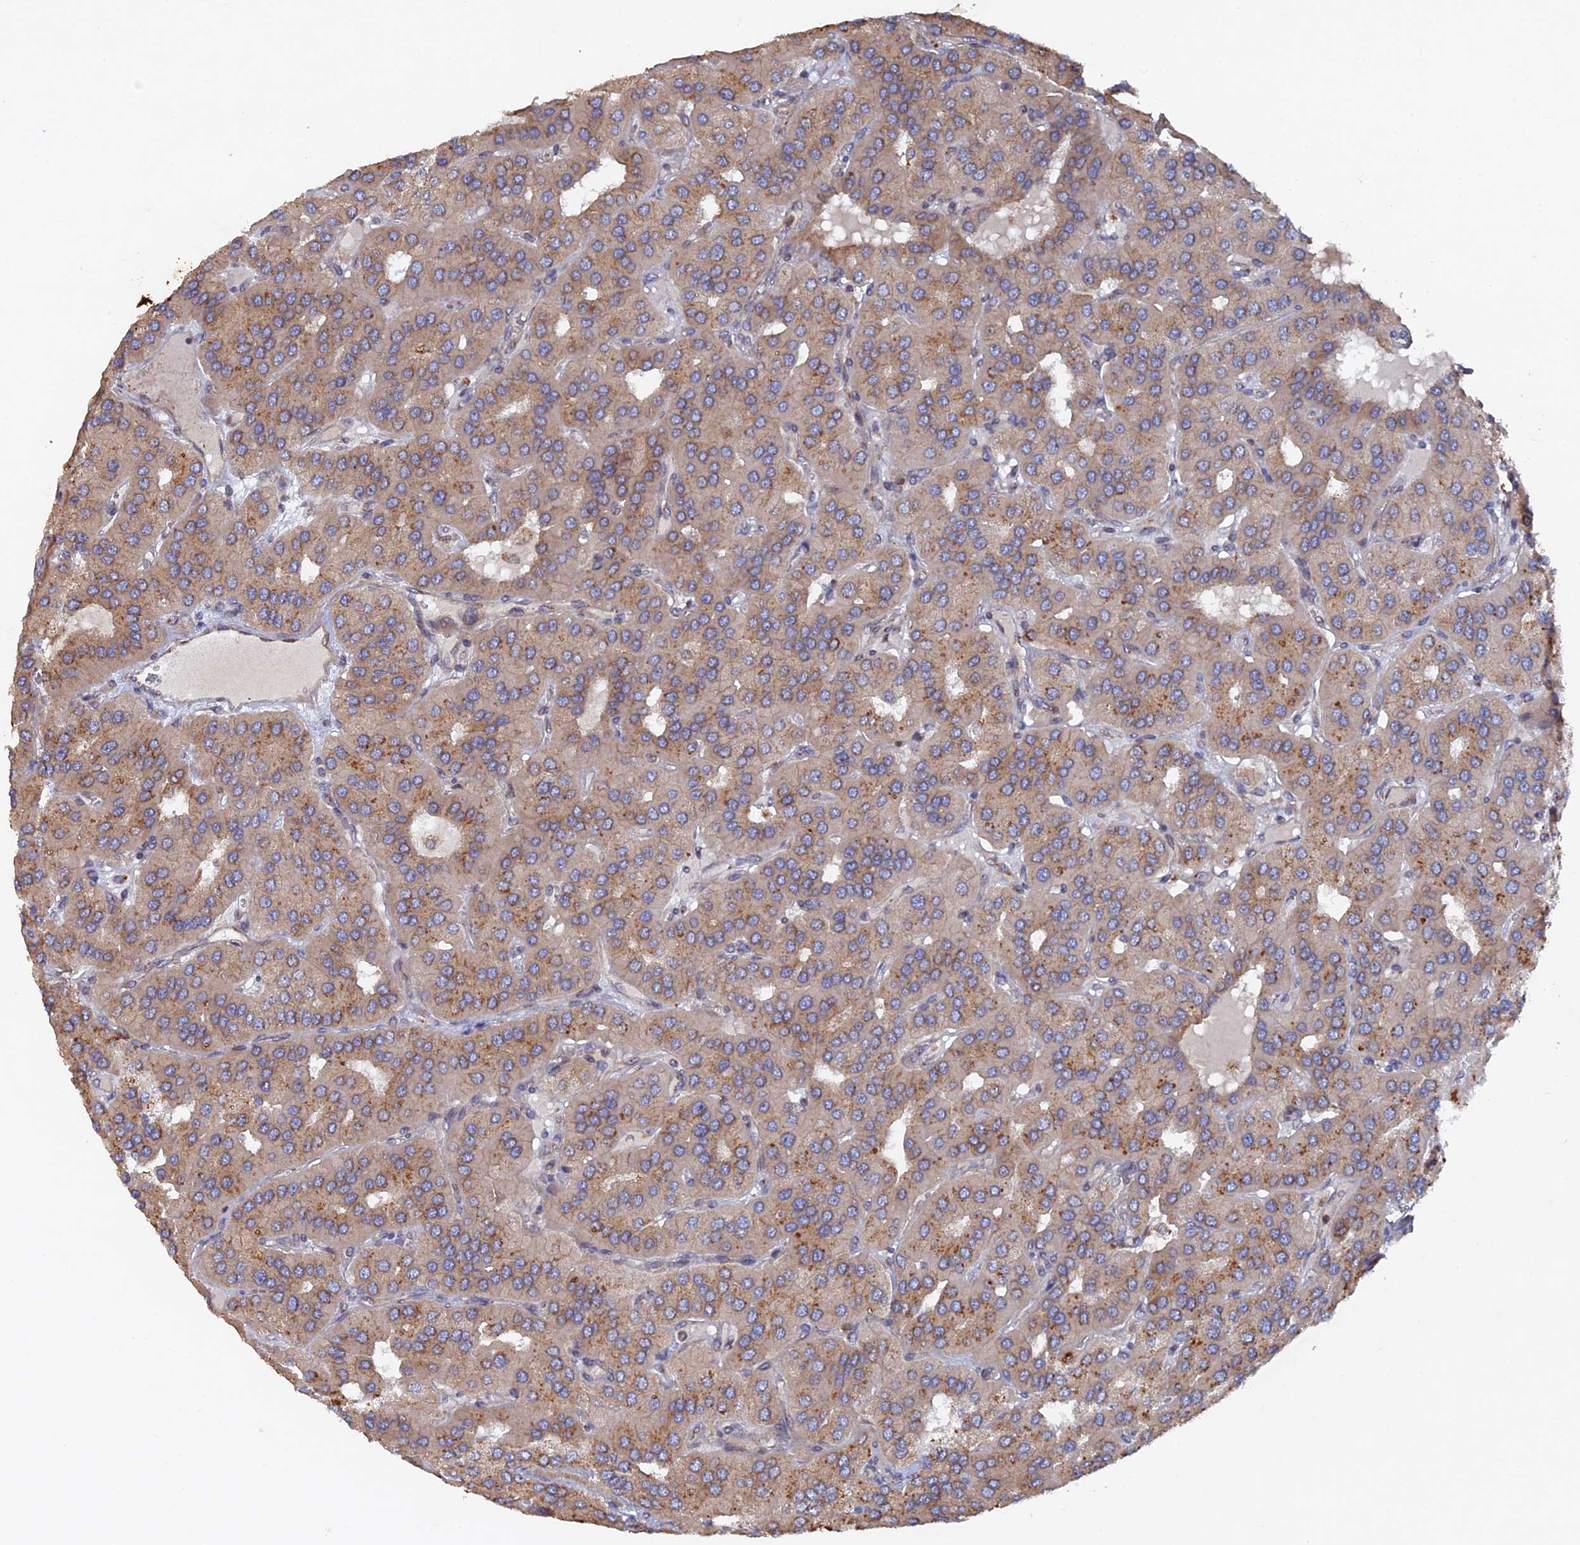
{"staining": {"intensity": "weak", "quantity": "25%-75%", "location": "cytoplasmic/membranous"}, "tissue": "parathyroid gland", "cell_type": "Glandular cells", "image_type": "normal", "snomed": [{"axis": "morphology", "description": "Normal tissue, NOS"}, {"axis": "morphology", "description": "Adenoma, NOS"}, {"axis": "topography", "description": "Parathyroid gland"}], "caption": "Immunohistochemical staining of unremarkable parathyroid gland displays 25%-75% levels of weak cytoplasmic/membranous protein staining in about 25%-75% of glandular cells.", "gene": "VPS37C", "patient": {"sex": "female", "age": 86}}